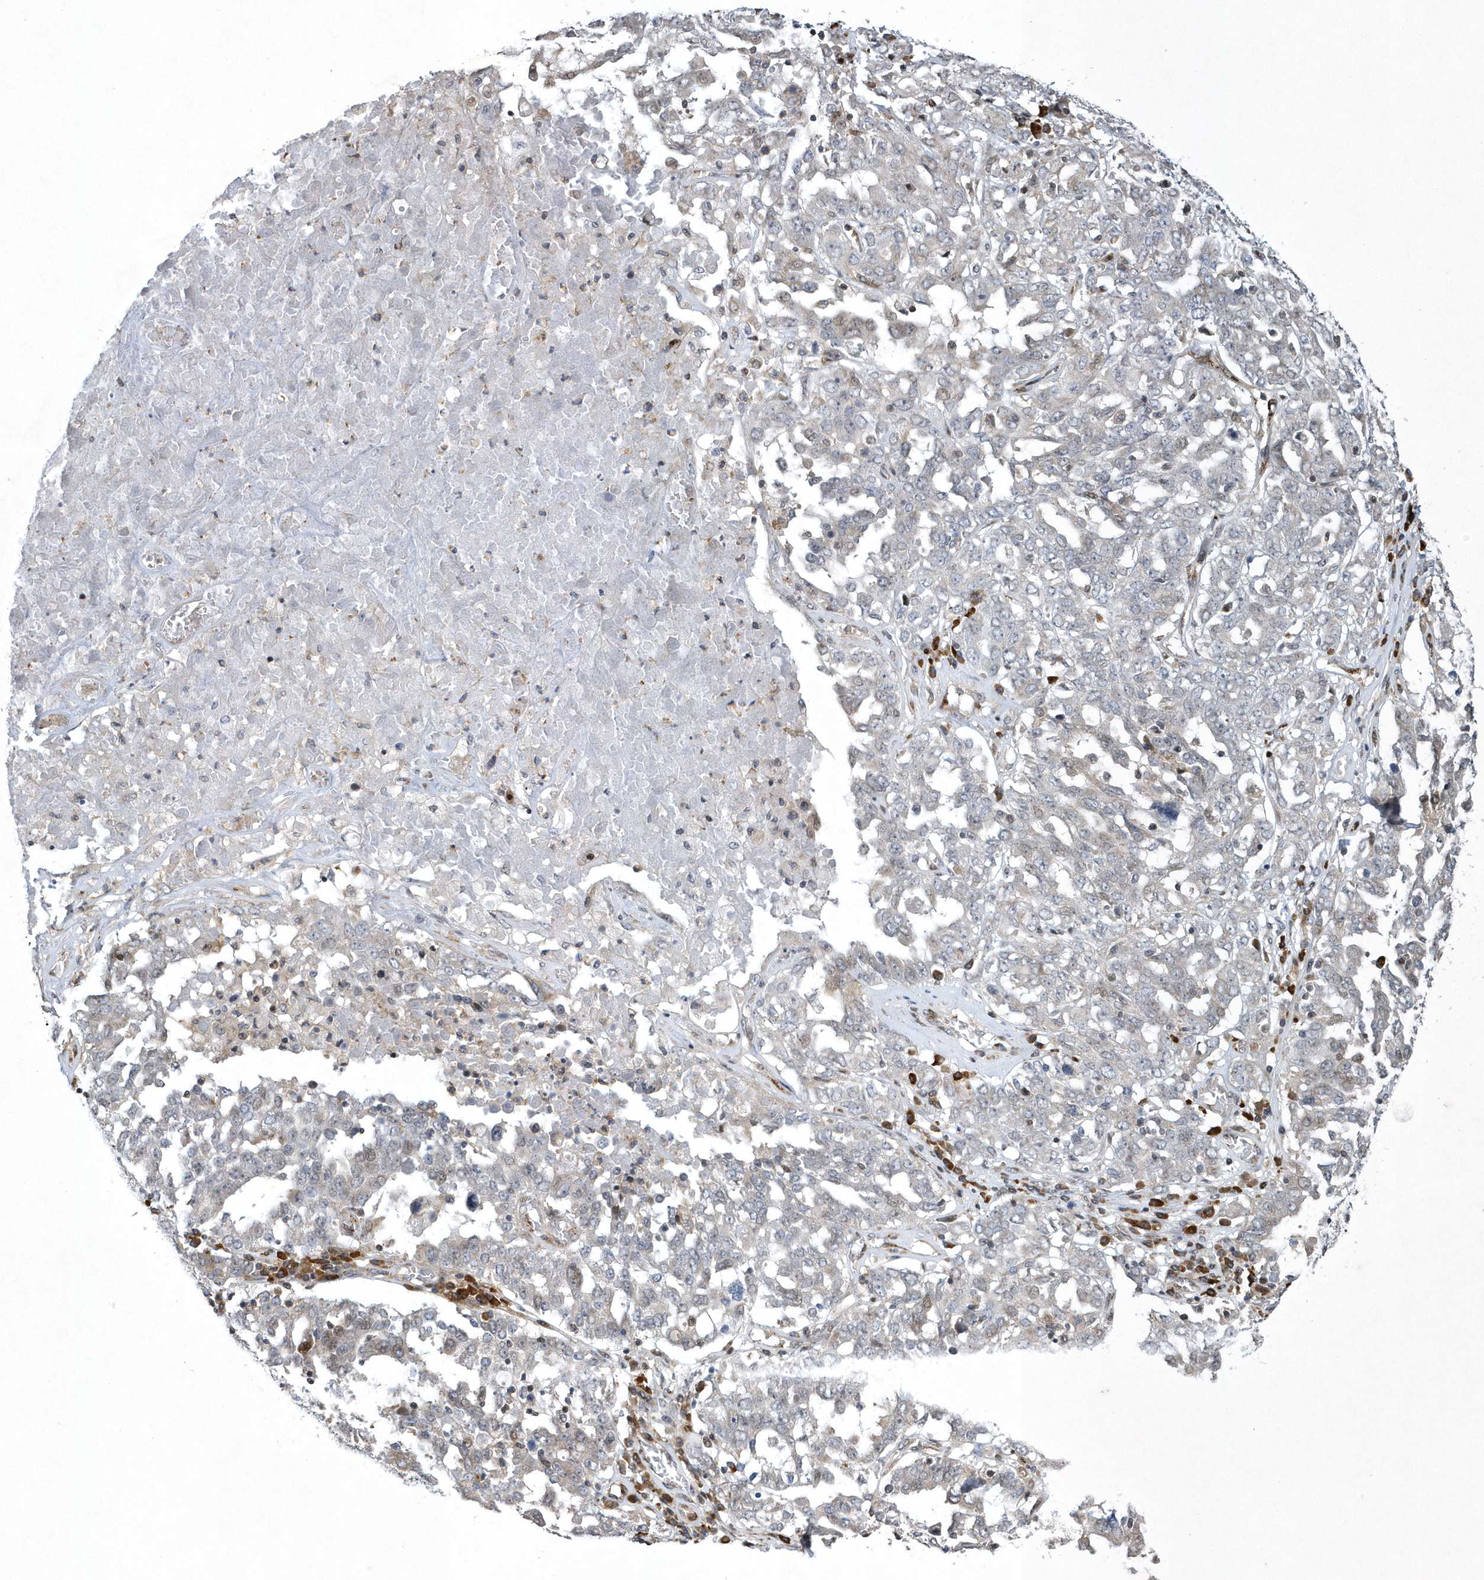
{"staining": {"intensity": "weak", "quantity": "<25%", "location": "cytoplasmic/membranous"}, "tissue": "ovarian cancer", "cell_type": "Tumor cells", "image_type": "cancer", "snomed": [{"axis": "morphology", "description": "Carcinoma, endometroid"}, {"axis": "topography", "description": "Ovary"}], "caption": "High power microscopy photomicrograph of an IHC photomicrograph of endometroid carcinoma (ovarian), revealing no significant positivity in tumor cells.", "gene": "N4BP2", "patient": {"sex": "female", "age": 62}}